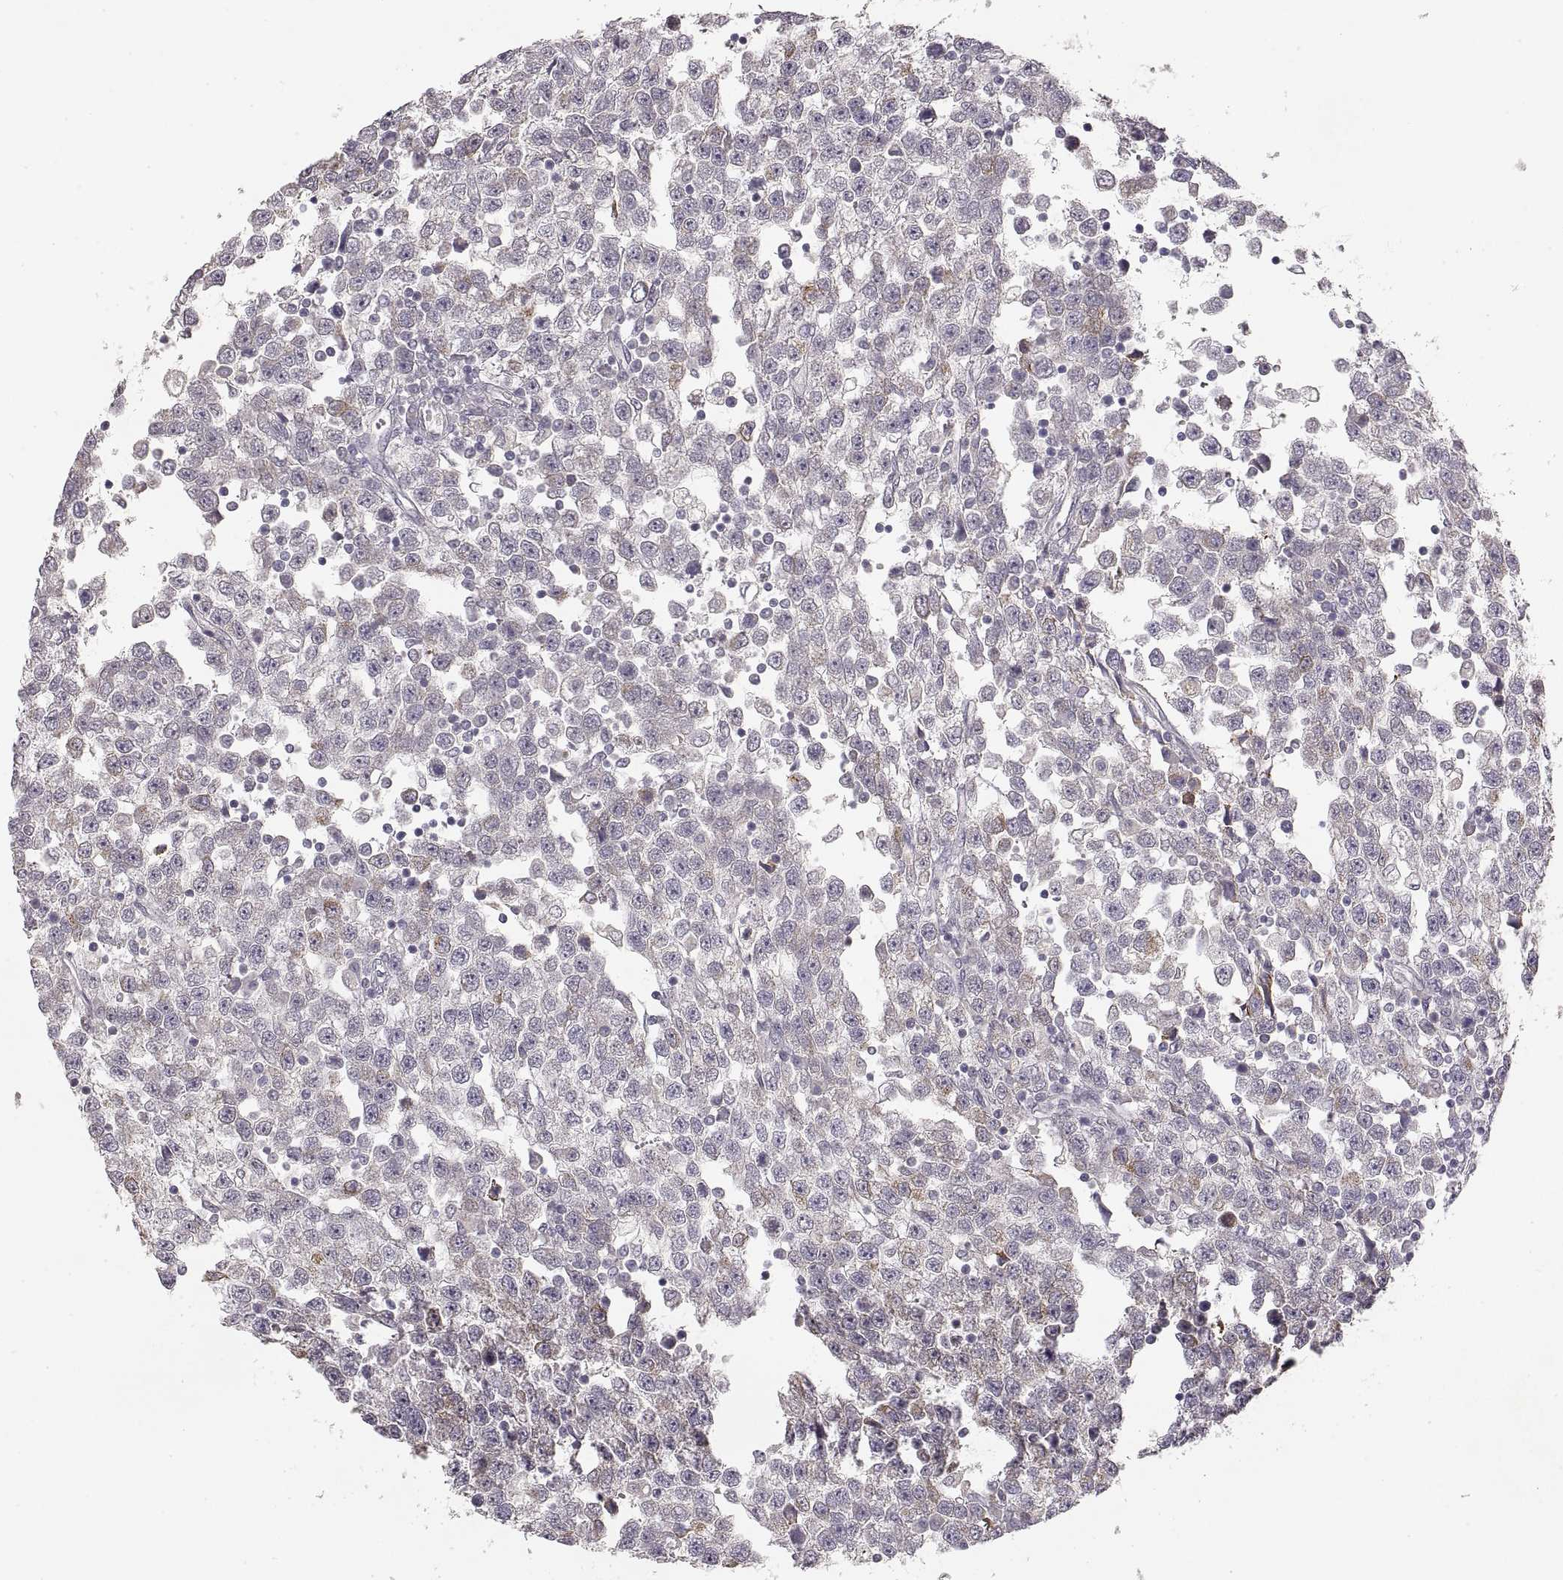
{"staining": {"intensity": "negative", "quantity": "none", "location": "none"}, "tissue": "testis cancer", "cell_type": "Tumor cells", "image_type": "cancer", "snomed": [{"axis": "morphology", "description": "Seminoma, NOS"}, {"axis": "topography", "description": "Testis"}], "caption": "Tumor cells show no significant protein positivity in testis seminoma.", "gene": "LAMC2", "patient": {"sex": "male", "age": 34}}